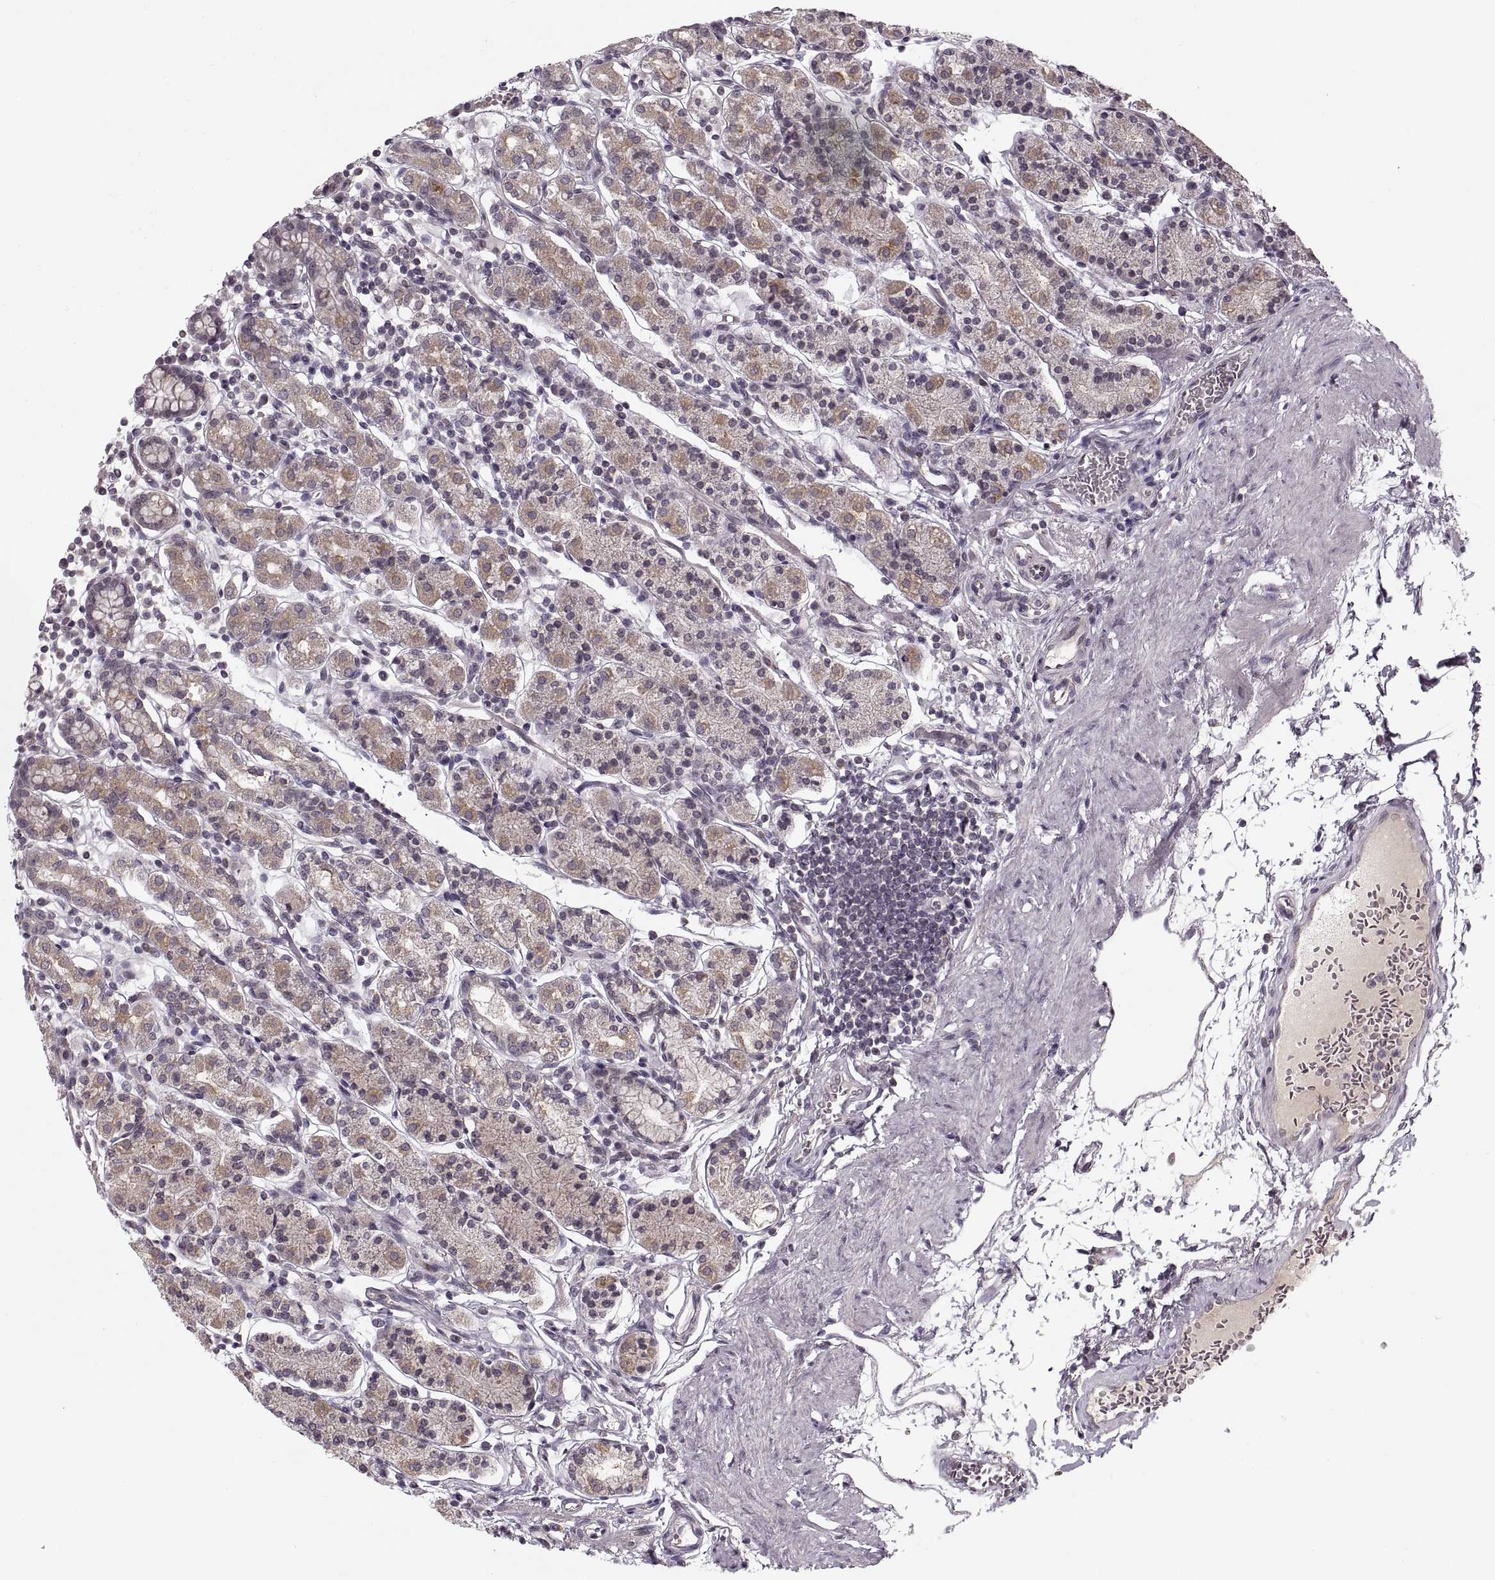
{"staining": {"intensity": "weak", "quantity": "<25%", "location": "cytoplasmic/membranous"}, "tissue": "stomach", "cell_type": "Glandular cells", "image_type": "normal", "snomed": [{"axis": "morphology", "description": "Normal tissue, NOS"}, {"axis": "topography", "description": "Stomach, upper"}, {"axis": "topography", "description": "Stomach"}], "caption": "Protein analysis of benign stomach displays no significant expression in glandular cells.", "gene": "ASIC3", "patient": {"sex": "male", "age": 62}}